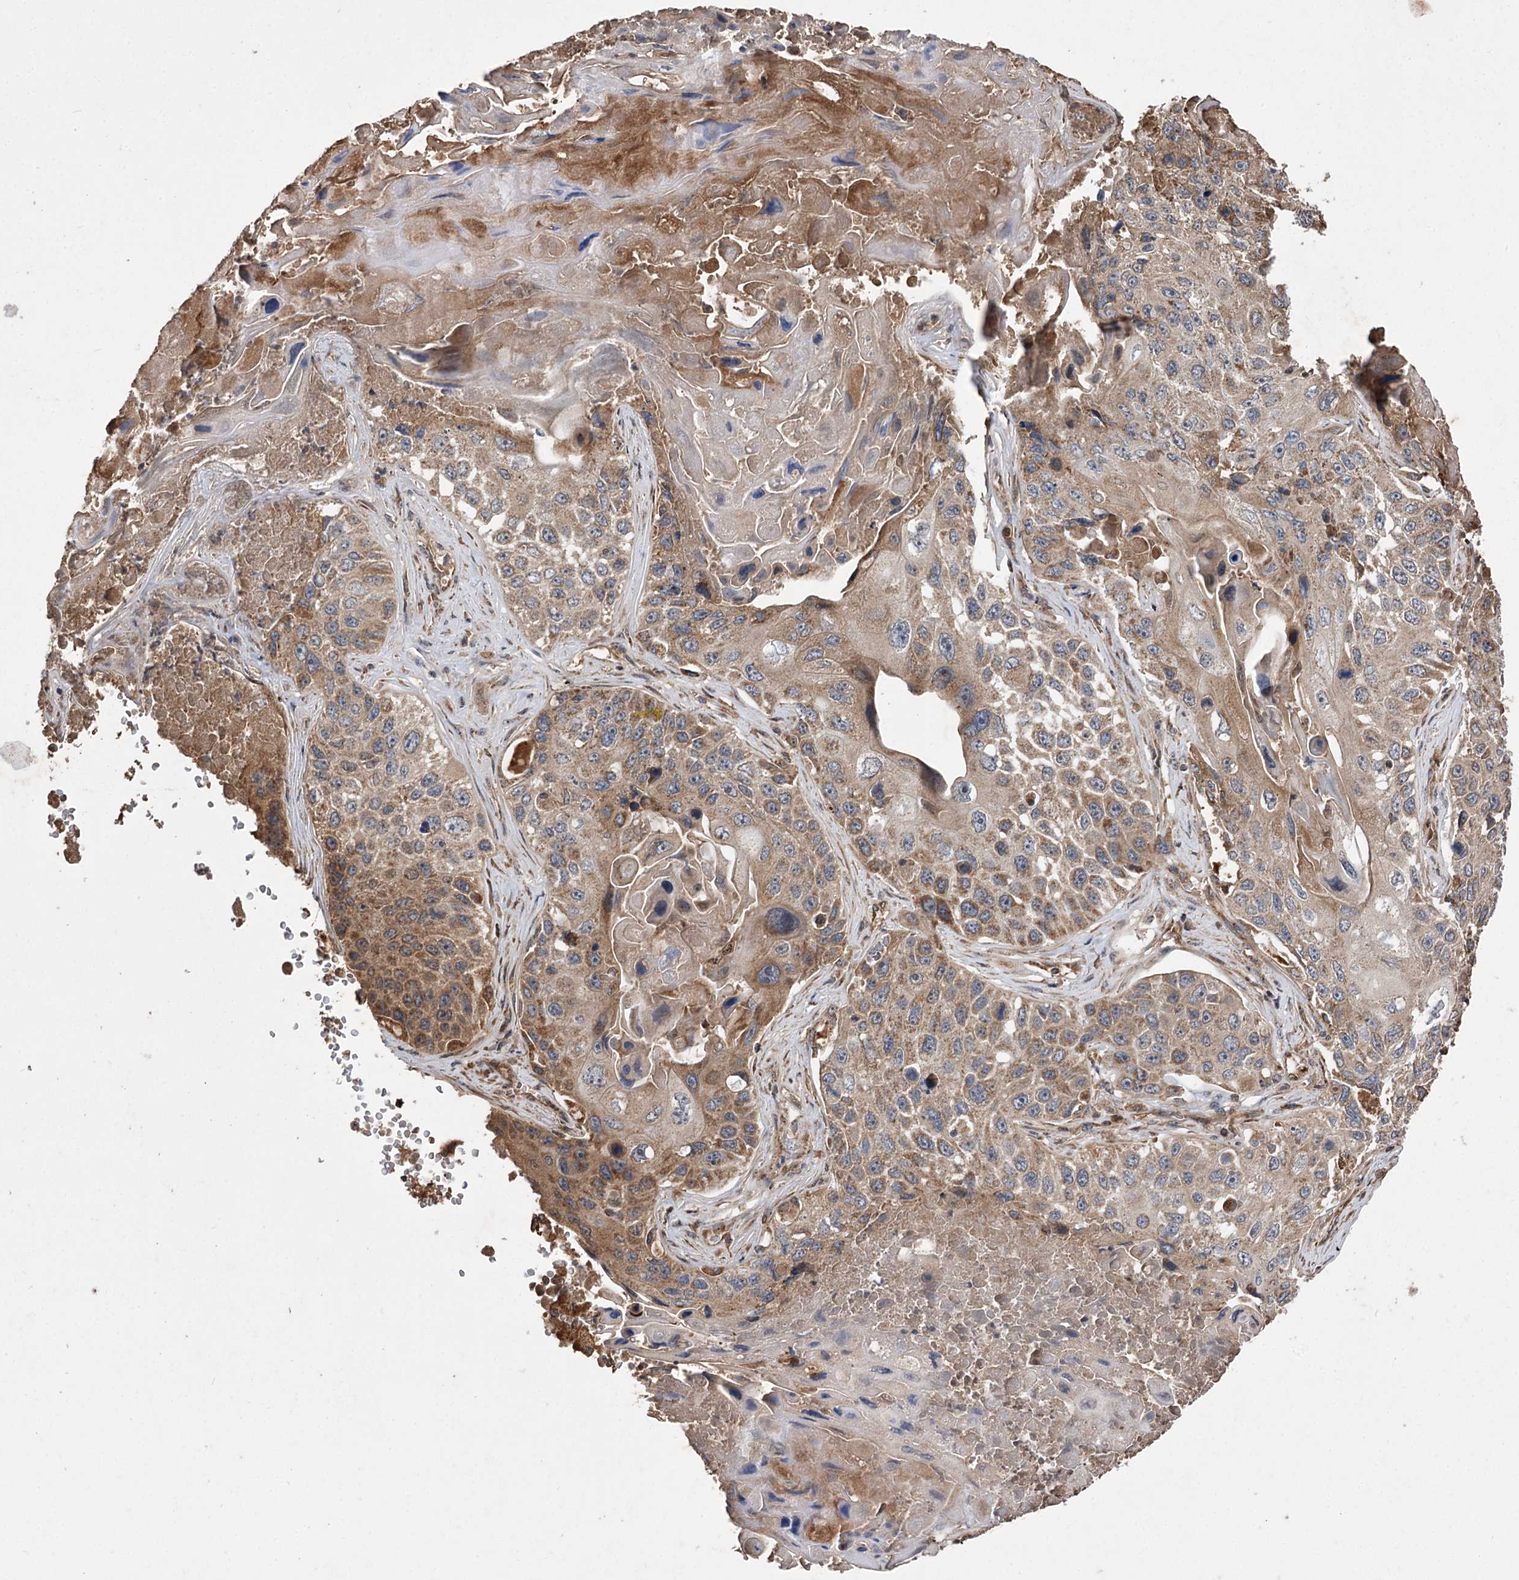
{"staining": {"intensity": "moderate", "quantity": ">75%", "location": "cytoplasmic/membranous"}, "tissue": "lung cancer", "cell_type": "Tumor cells", "image_type": "cancer", "snomed": [{"axis": "morphology", "description": "Squamous cell carcinoma, NOS"}, {"axis": "topography", "description": "Lung"}], "caption": "A brown stain shows moderate cytoplasmic/membranous positivity of a protein in lung cancer tumor cells.", "gene": "RASSF3", "patient": {"sex": "male", "age": 61}}